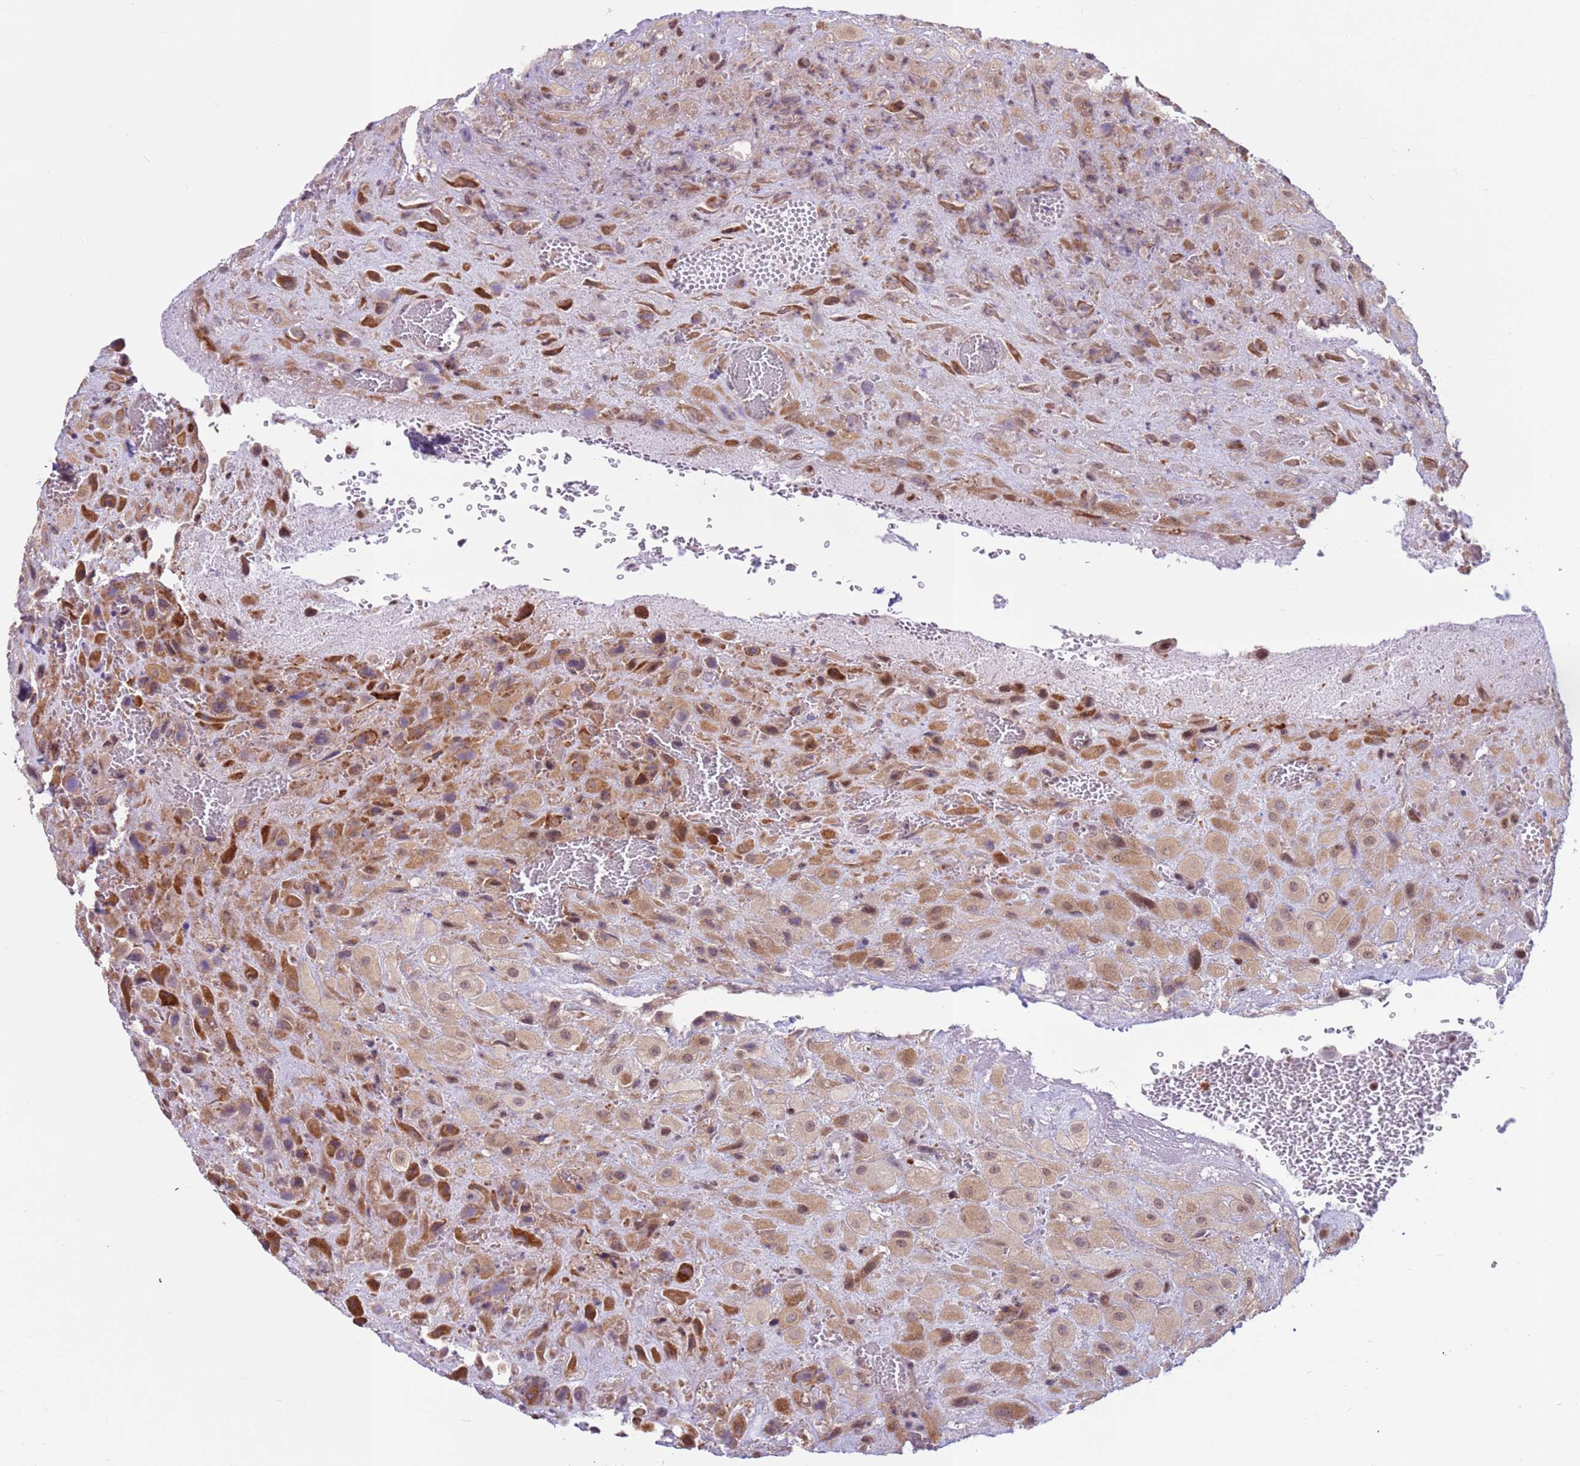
{"staining": {"intensity": "moderate", "quantity": ">75%", "location": "cytoplasmic/membranous"}, "tissue": "placenta", "cell_type": "Decidual cells", "image_type": "normal", "snomed": [{"axis": "morphology", "description": "Normal tissue, NOS"}, {"axis": "topography", "description": "Placenta"}], "caption": "Decidual cells exhibit medium levels of moderate cytoplasmic/membranous expression in about >75% of cells in unremarkable human placenta. (brown staining indicates protein expression, while blue staining denotes nuclei).", "gene": "DCAF4", "patient": {"sex": "female", "age": 35}}